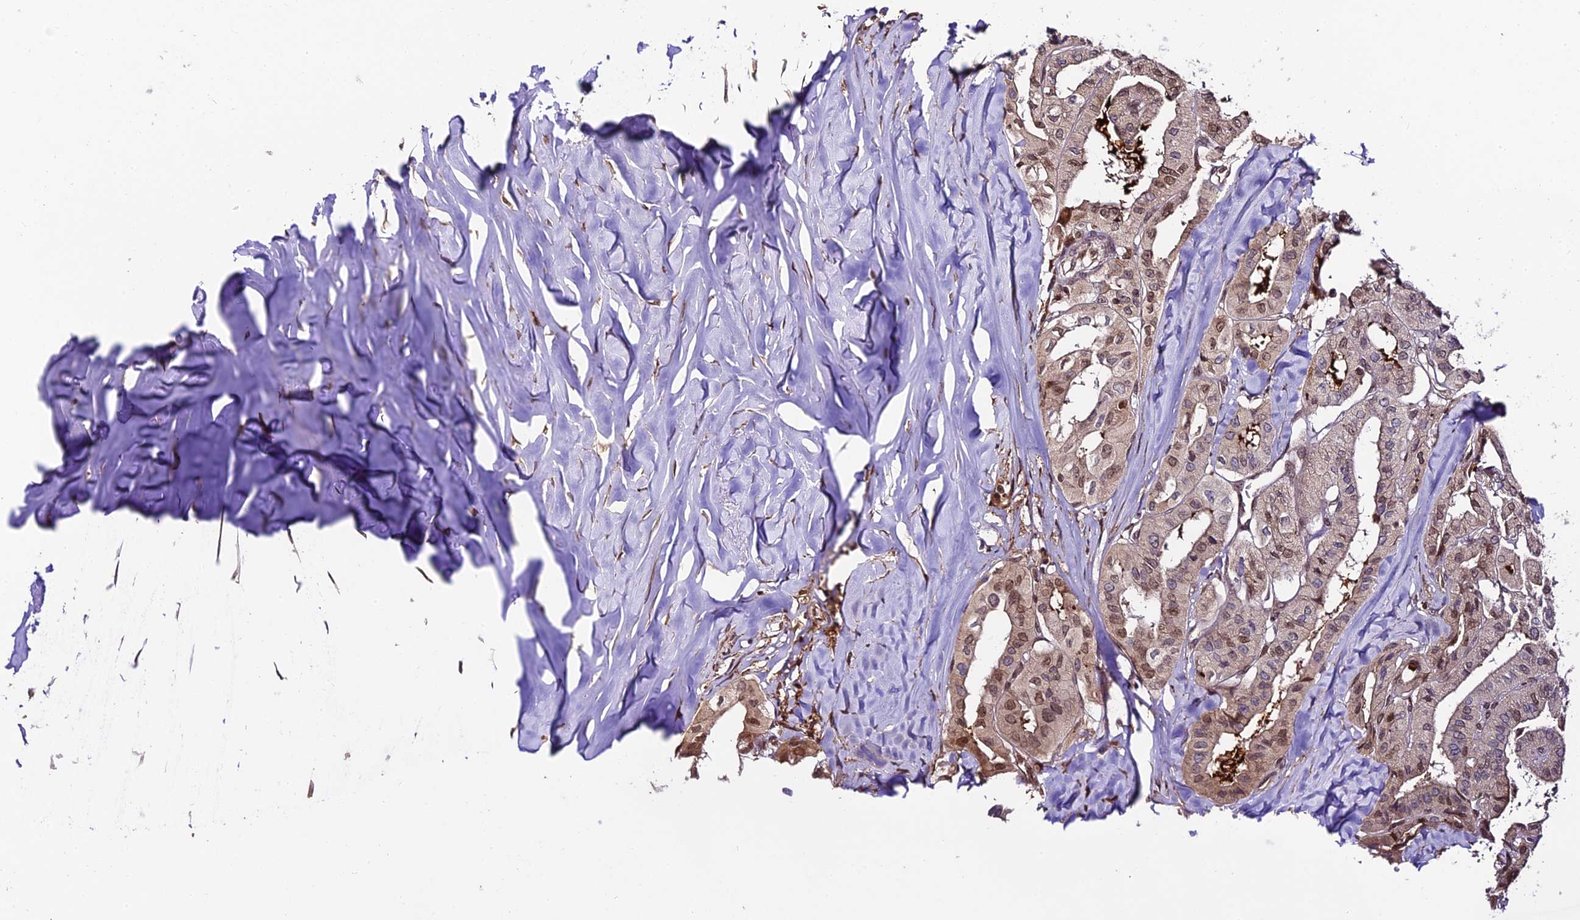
{"staining": {"intensity": "moderate", "quantity": "<25%", "location": "nuclear"}, "tissue": "thyroid cancer", "cell_type": "Tumor cells", "image_type": "cancer", "snomed": [{"axis": "morphology", "description": "Papillary adenocarcinoma, NOS"}, {"axis": "topography", "description": "Thyroid gland"}], "caption": "Thyroid cancer (papillary adenocarcinoma) tissue displays moderate nuclear staining in about <25% of tumor cells (DAB (3,3'-diaminobenzidine) IHC with brightfield microscopy, high magnification).", "gene": "TRIM22", "patient": {"sex": "female", "age": 59}}